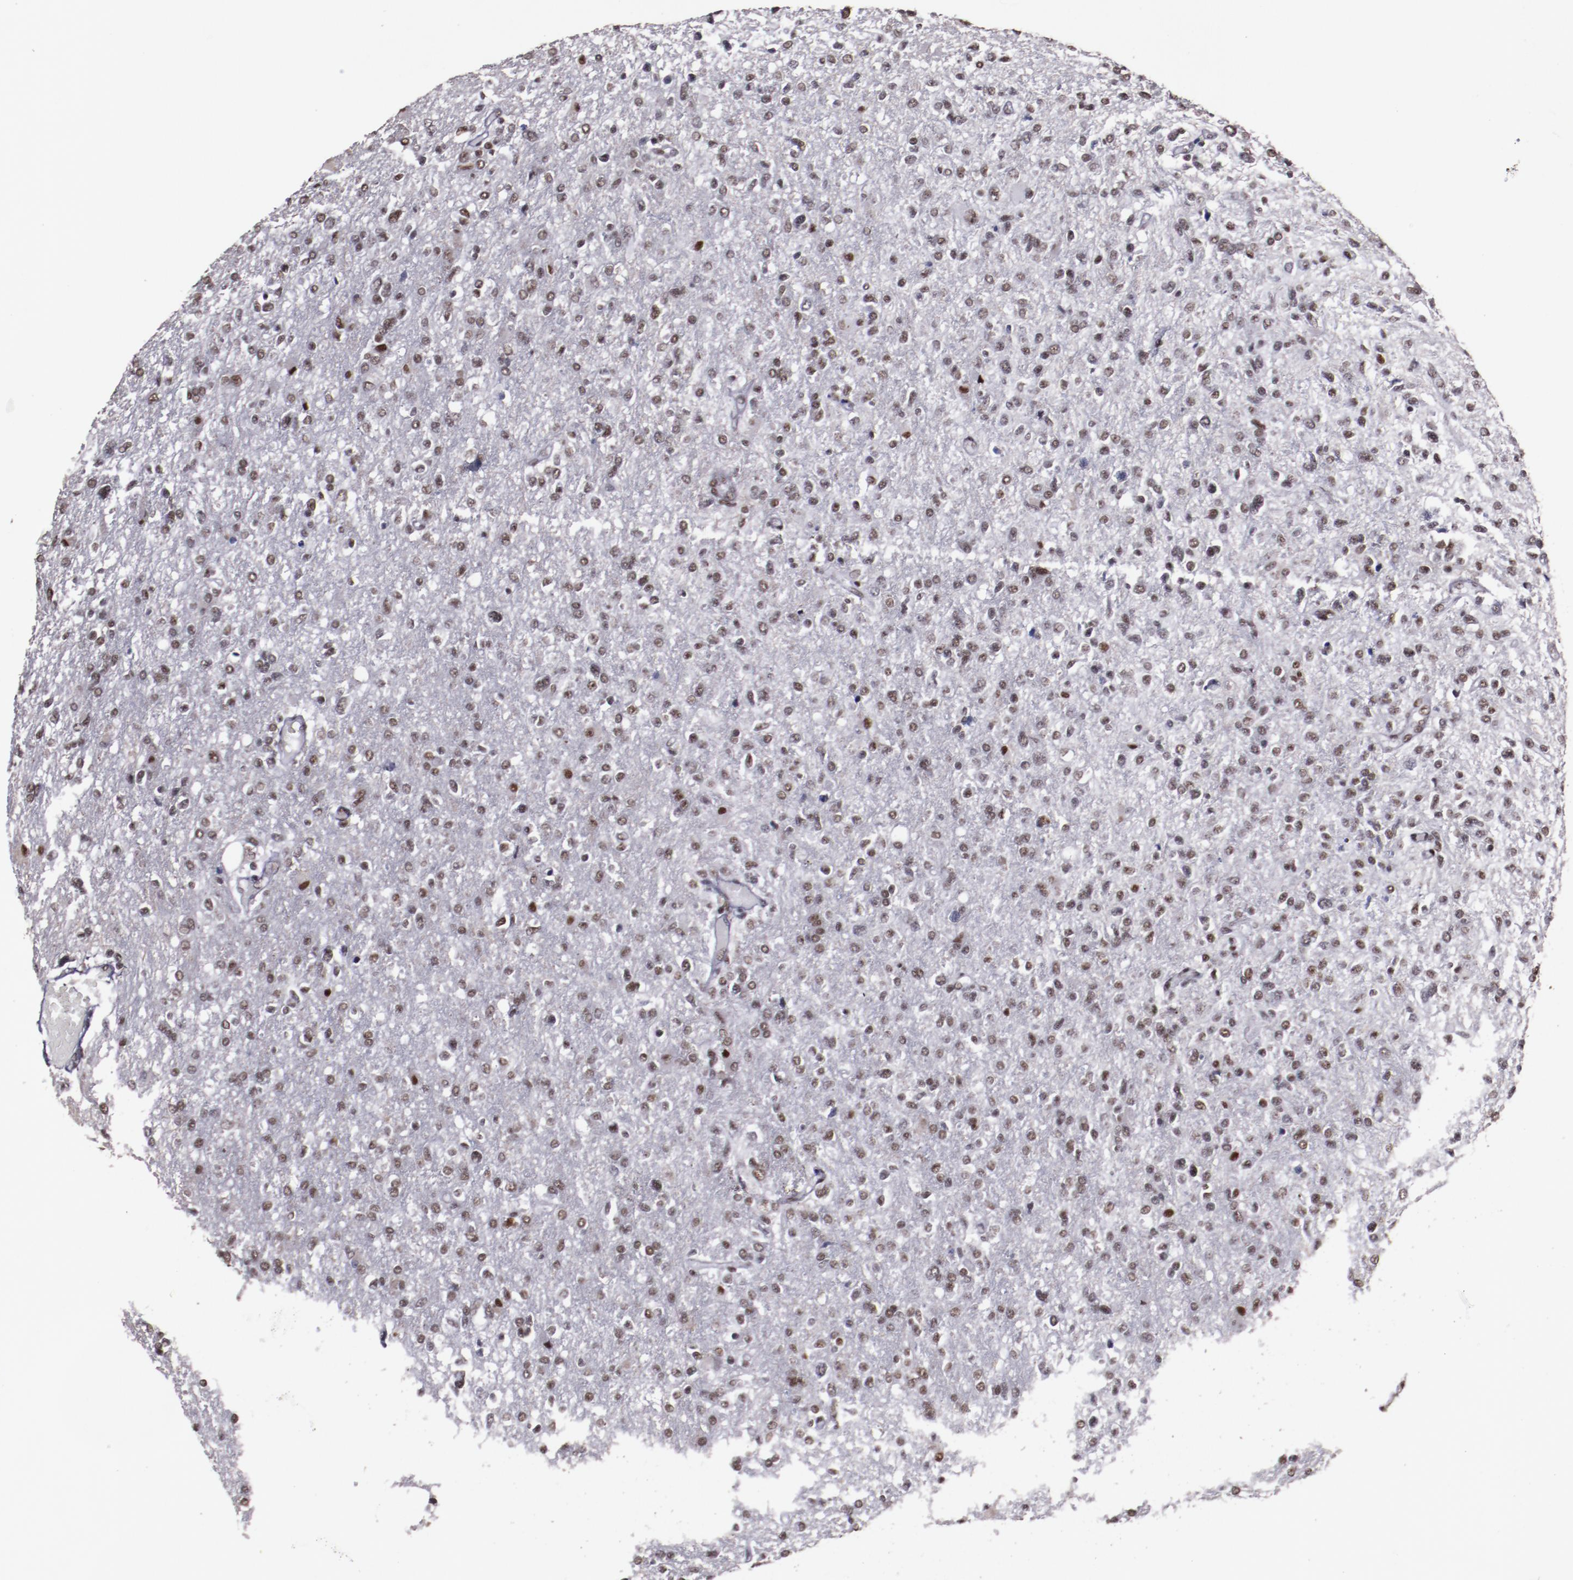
{"staining": {"intensity": "weak", "quantity": ">75%", "location": "nuclear"}, "tissue": "glioma", "cell_type": "Tumor cells", "image_type": "cancer", "snomed": [{"axis": "morphology", "description": "Glioma, malignant, High grade"}, {"axis": "topography", "description": "Cerebral cortex"}], "caption": "Protein staining shows weak nuclear positivity in about >75% of tumor cells in glioma.", "gene": "PPP4R3A", "patient": {"sex": "male", "age": 76}}